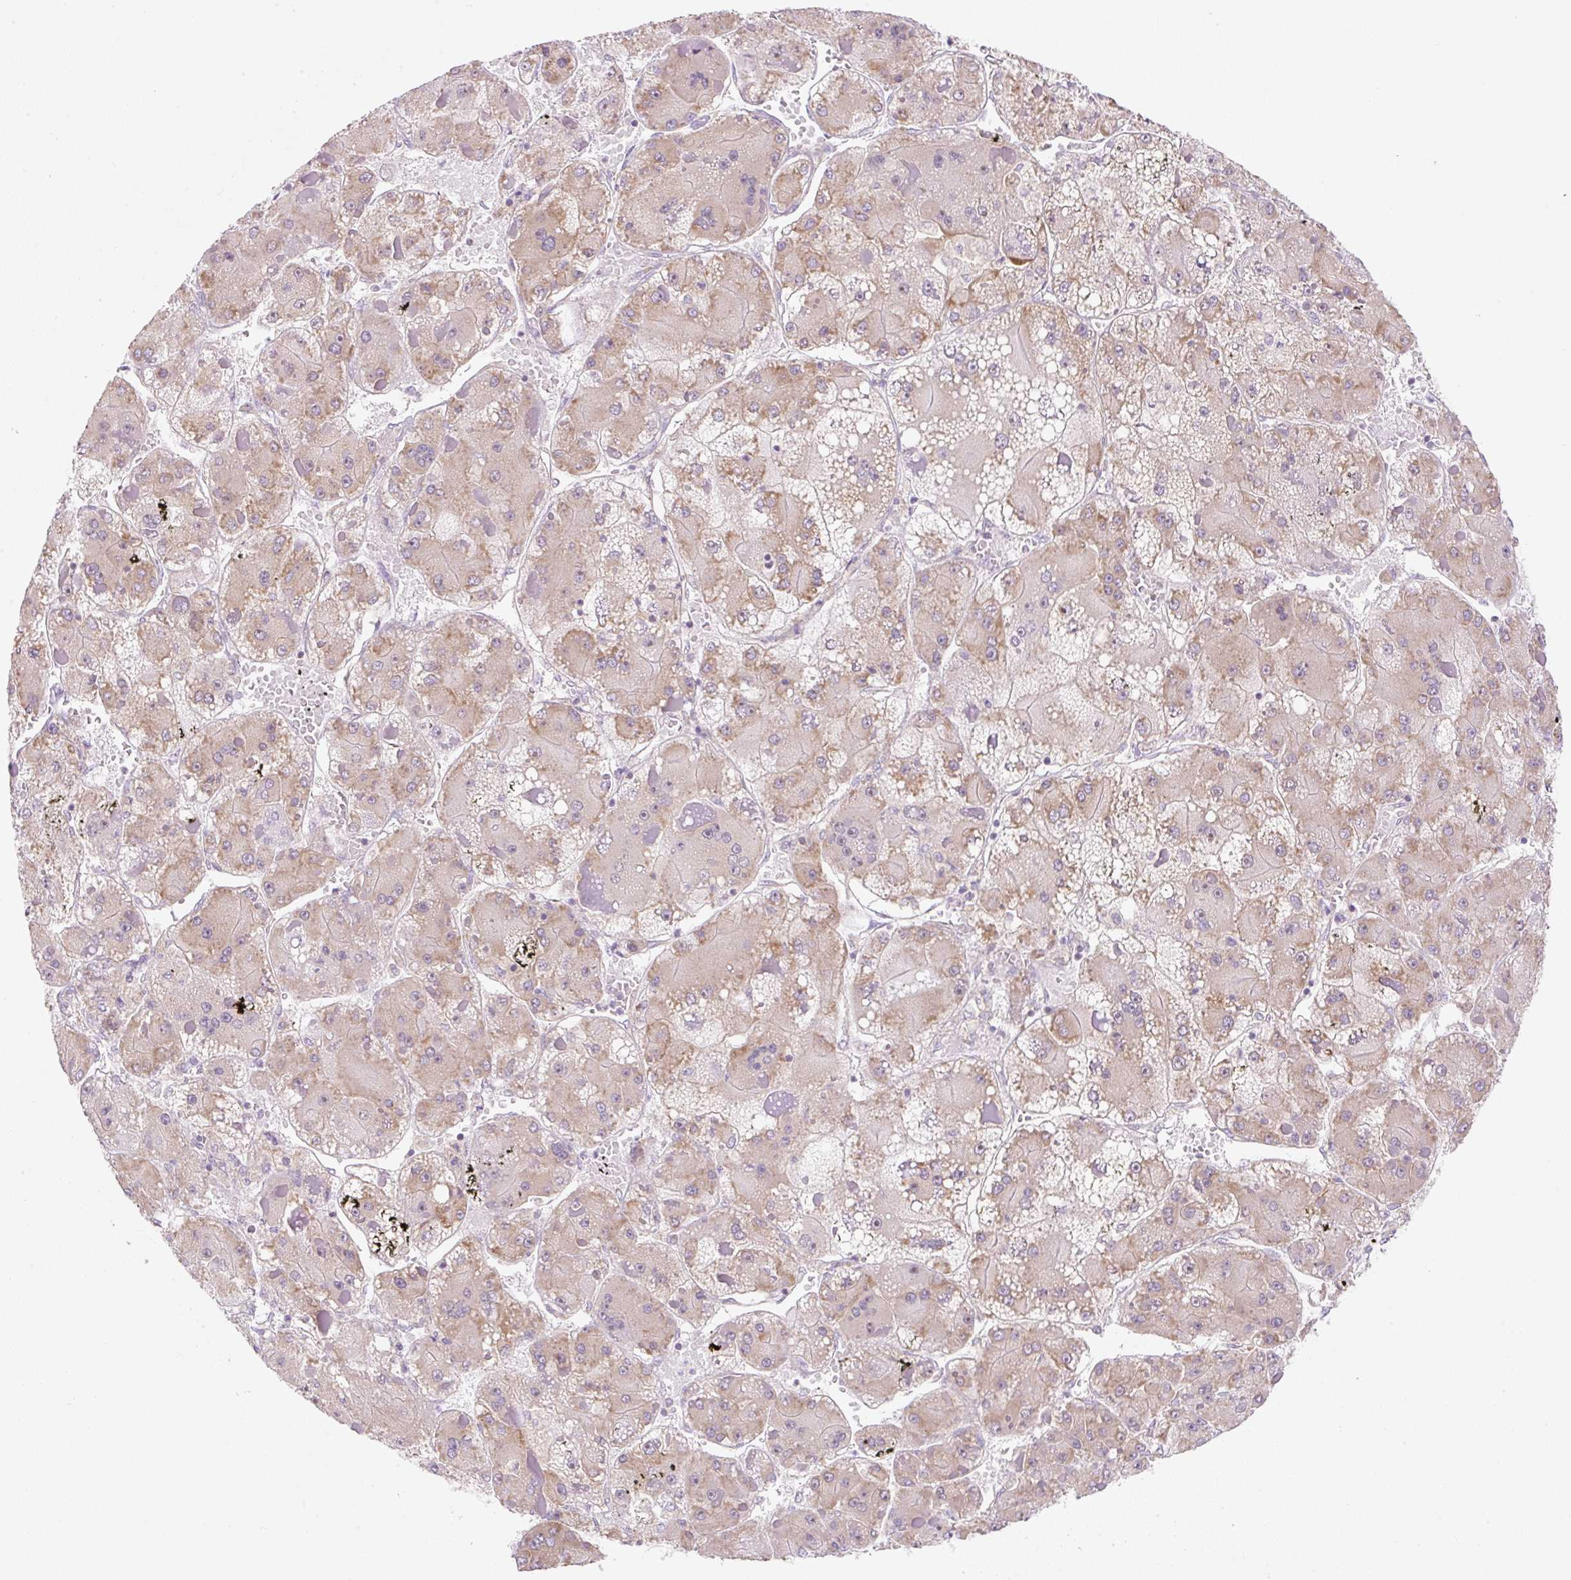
{"staining": {"intensity": "weak", "quantity": "25%-75%", "location": "cytoplasmic/membranous"}, "tissue": "liver cancer", "cell_type": "Tumor cells", "image_type": "cancer", "snomed": [{"axis": "morphology", "description": "Carcinoma, Hepatocellular, NOS"}, {"axis": "topography", "description": "Liver"}], "caption": "Approximately 25%-75% of tumor cells in liver cancer (hepatocellular carcinoma) show weak cytoplasmic/membranous protein positivity as visualized by brown immunohistochemical staining.", "gene": "RPL18A", "patient": {"sex": "female", "age": 73}}